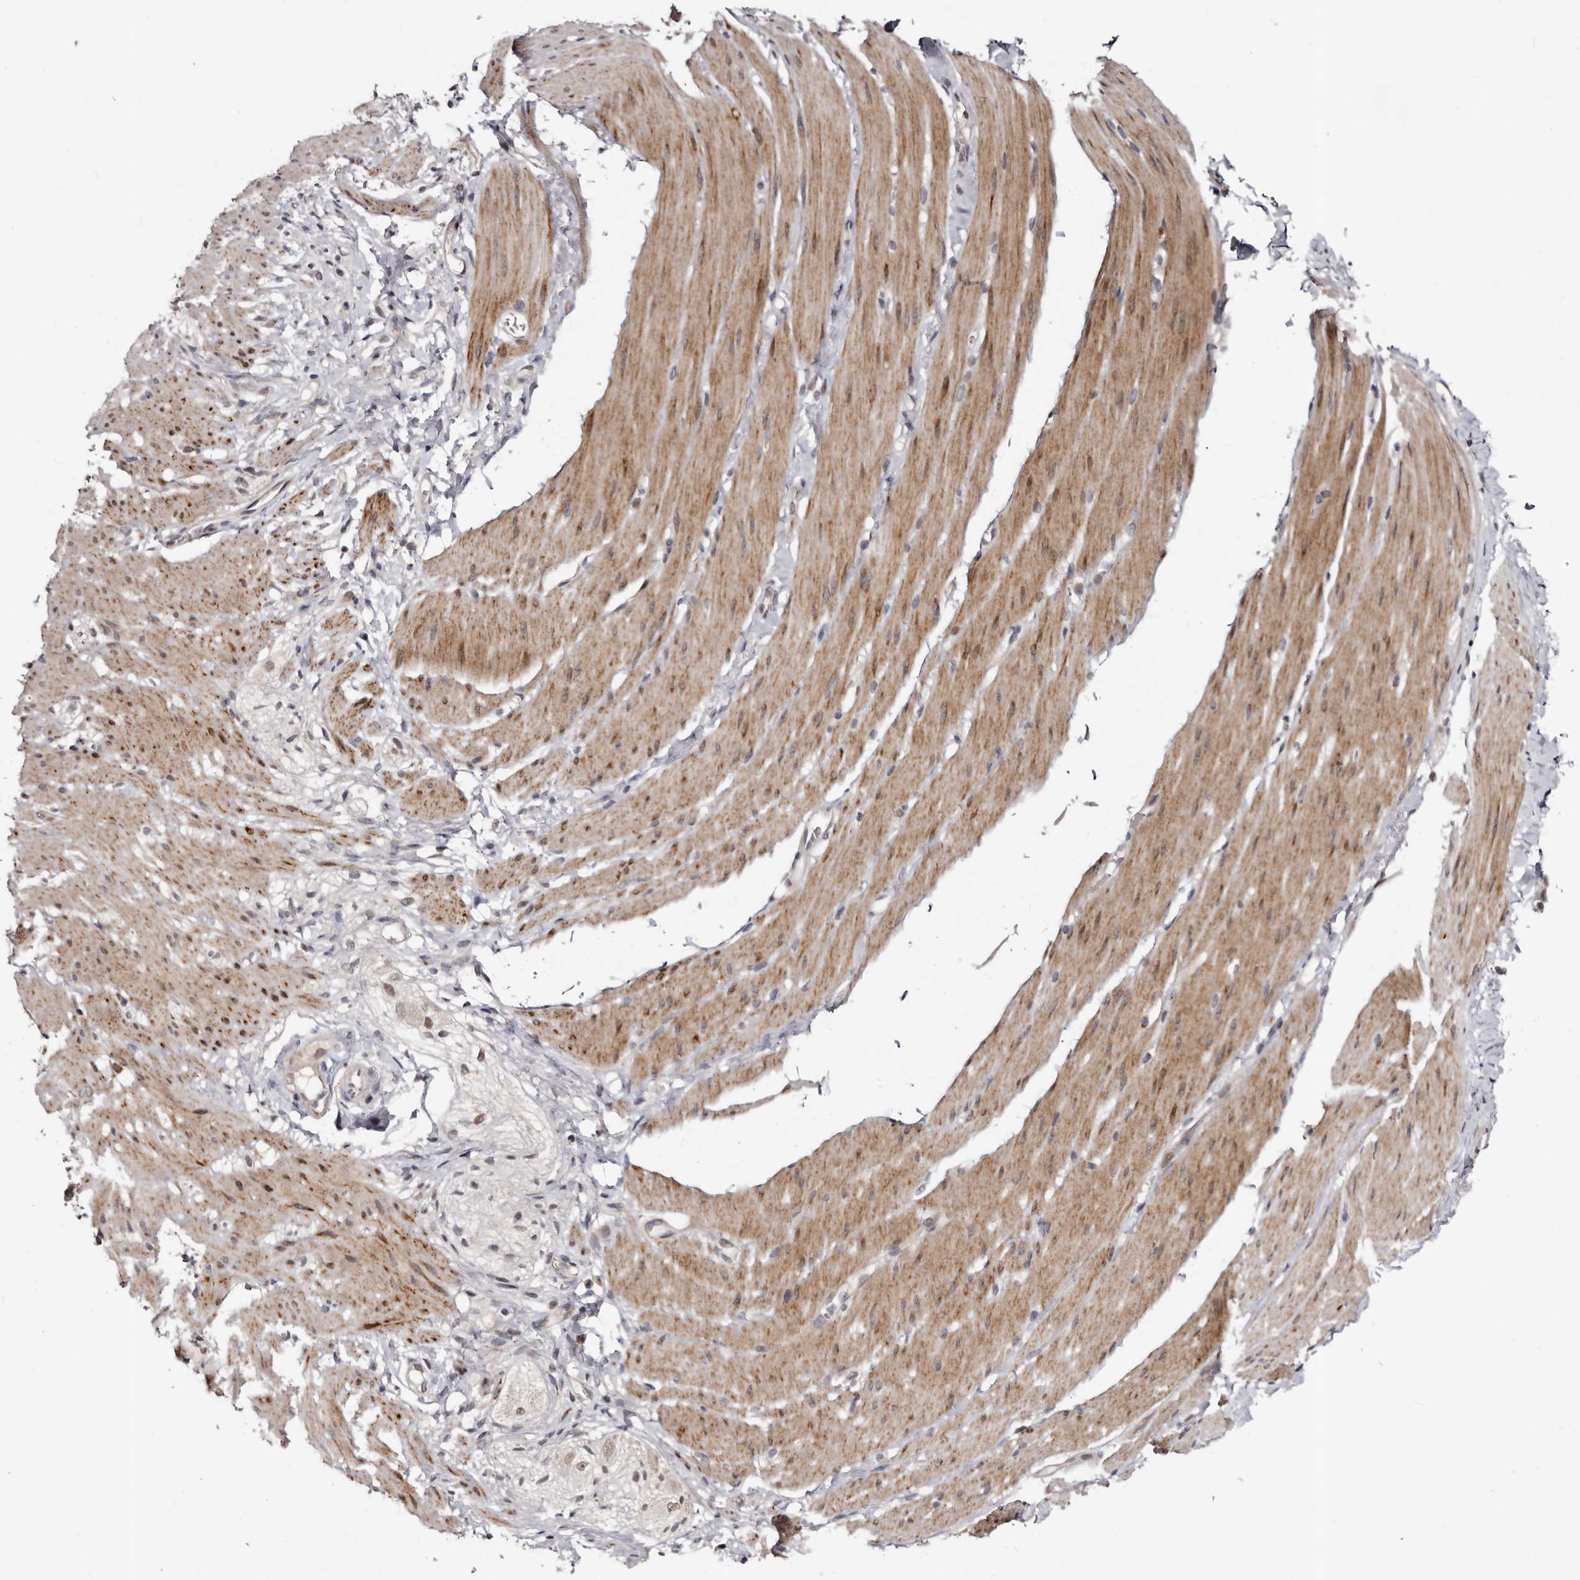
{"staining": {"intensity": "moderate", "quantity": "25%-75%", "location": "cytoplasmic/membranous"}, "tissue": "smooth muscle", "cell_type": "Smooth muscle cells", "image_type": "normal", "snomed": [{"axis": "morphology", "description": "Normal tissue, NOS"}, {"axis": "topography", "description": "Smooth muscle"}, {"axis": "topography", "description": "Small intestine"}], "caption": "A histopathology image of smooth muscle stained for a protein demonstrates moderate cytoplasmic/membranous brown staining in smooth muscle cells.", "gene": "PHF20L1", "patient": {"sex": "female", "age": 84}}